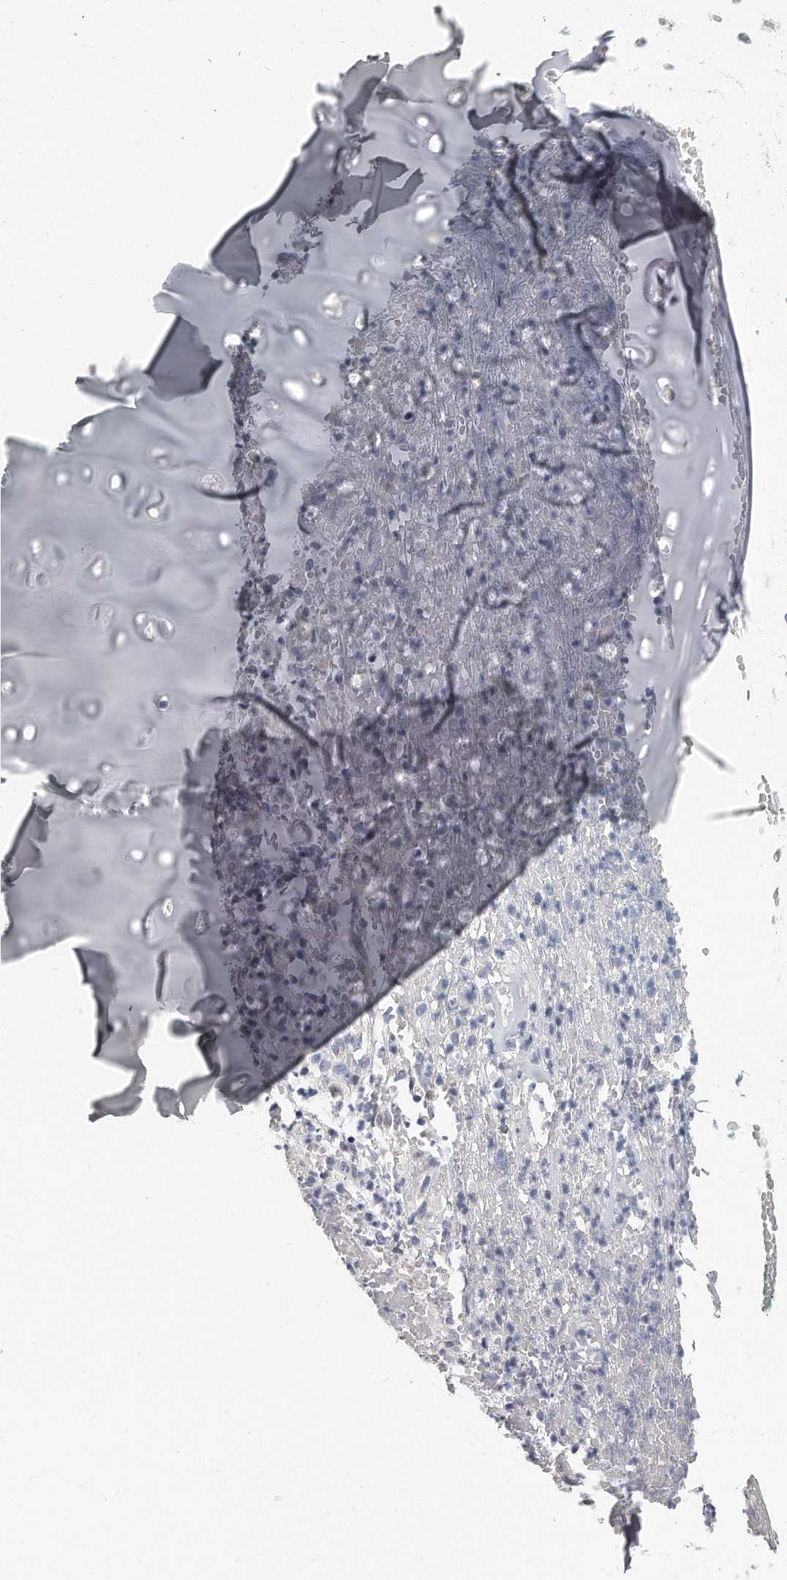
{"staining": {"intensity": "negative", "quantity": "none", "location": "none"}, "tissue": "adipose tissue", "cell_type": "Adipocytes", "image_type": "normal", "snomed": [{"axis": "morphology", "description": "Normal tissue, NOS"}, {"axis": "morphology", "description": "Basal cell carcinoma"}, {"axis": "topography", "description": "Cartilage tissue"}, {"axis": "topography", "description": "Nasopharynx"}, {"axis": "topography", "description": "Oral tissue"}], "caption": "There is no significant positivity in adipocytes of adipose tissue. (Immunohistochemistry (ihc), brightfield microscopy, high magnification).", "gene": "PLEKHA6", "patient": {"sex": "female", "age": 77}}